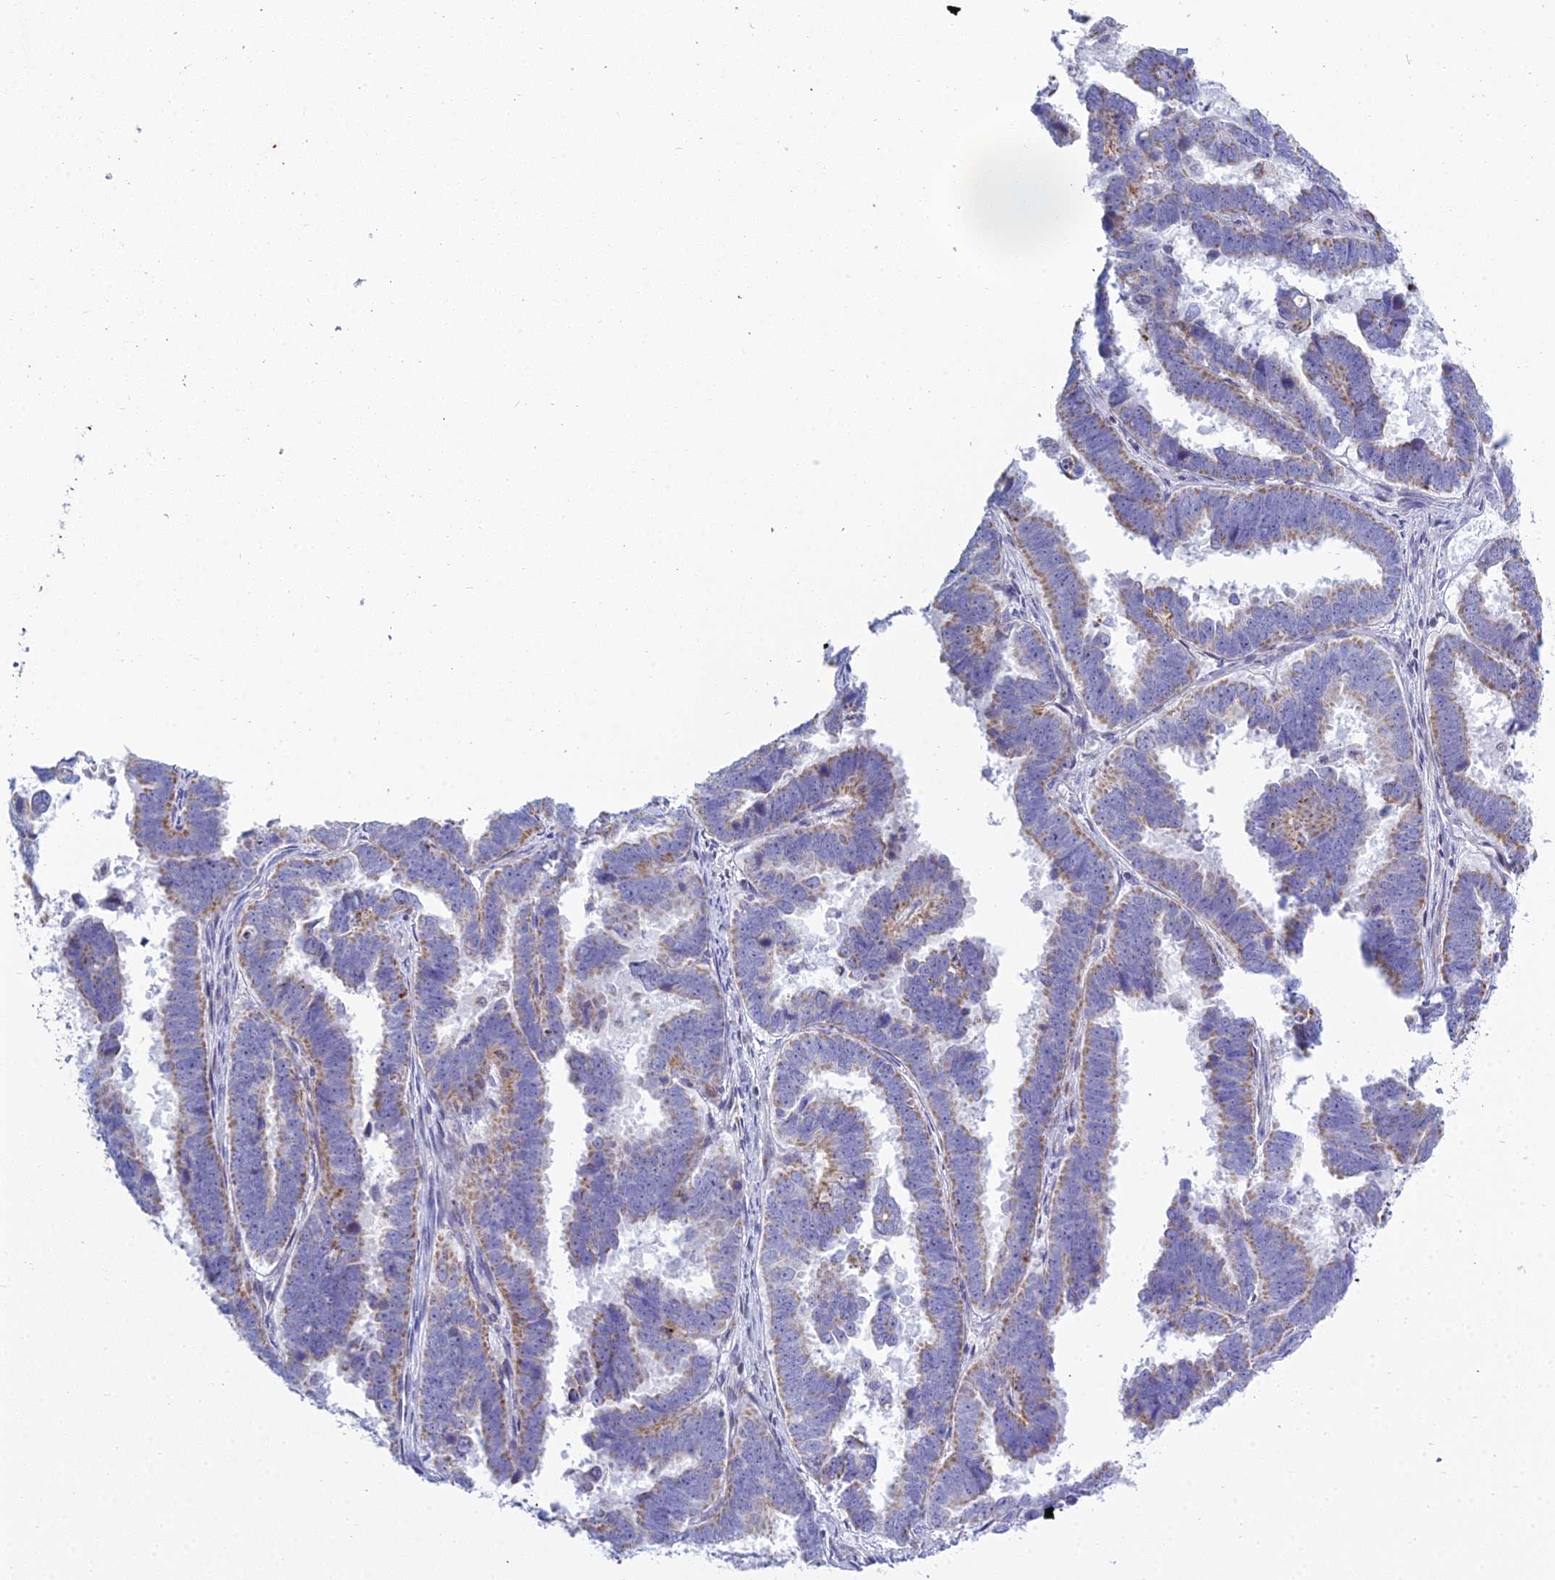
{"staining": {"intensity": "weak", "quantity": "25%-75%", "location": "cytoplasmic/membranous"}, "tissue": "endometrial cancer", "cell_type": "Tumor cells", "image_type": "cancer", "snomed": [{"axis": "morphology", "description": "Adenocarcinoma, NOS"}, {"axis": "topography", "description": "Endometrium"}], "caption": "Endometrial cancer stained with DAB (3,3'-diaminobenzidine) IHC reveals low levels of weak cytoplasmic/membranous positivity in about 25%-75% of tumor cells.", "gene": "PRR13", "patient": {"sex": "female", "age": 75}}